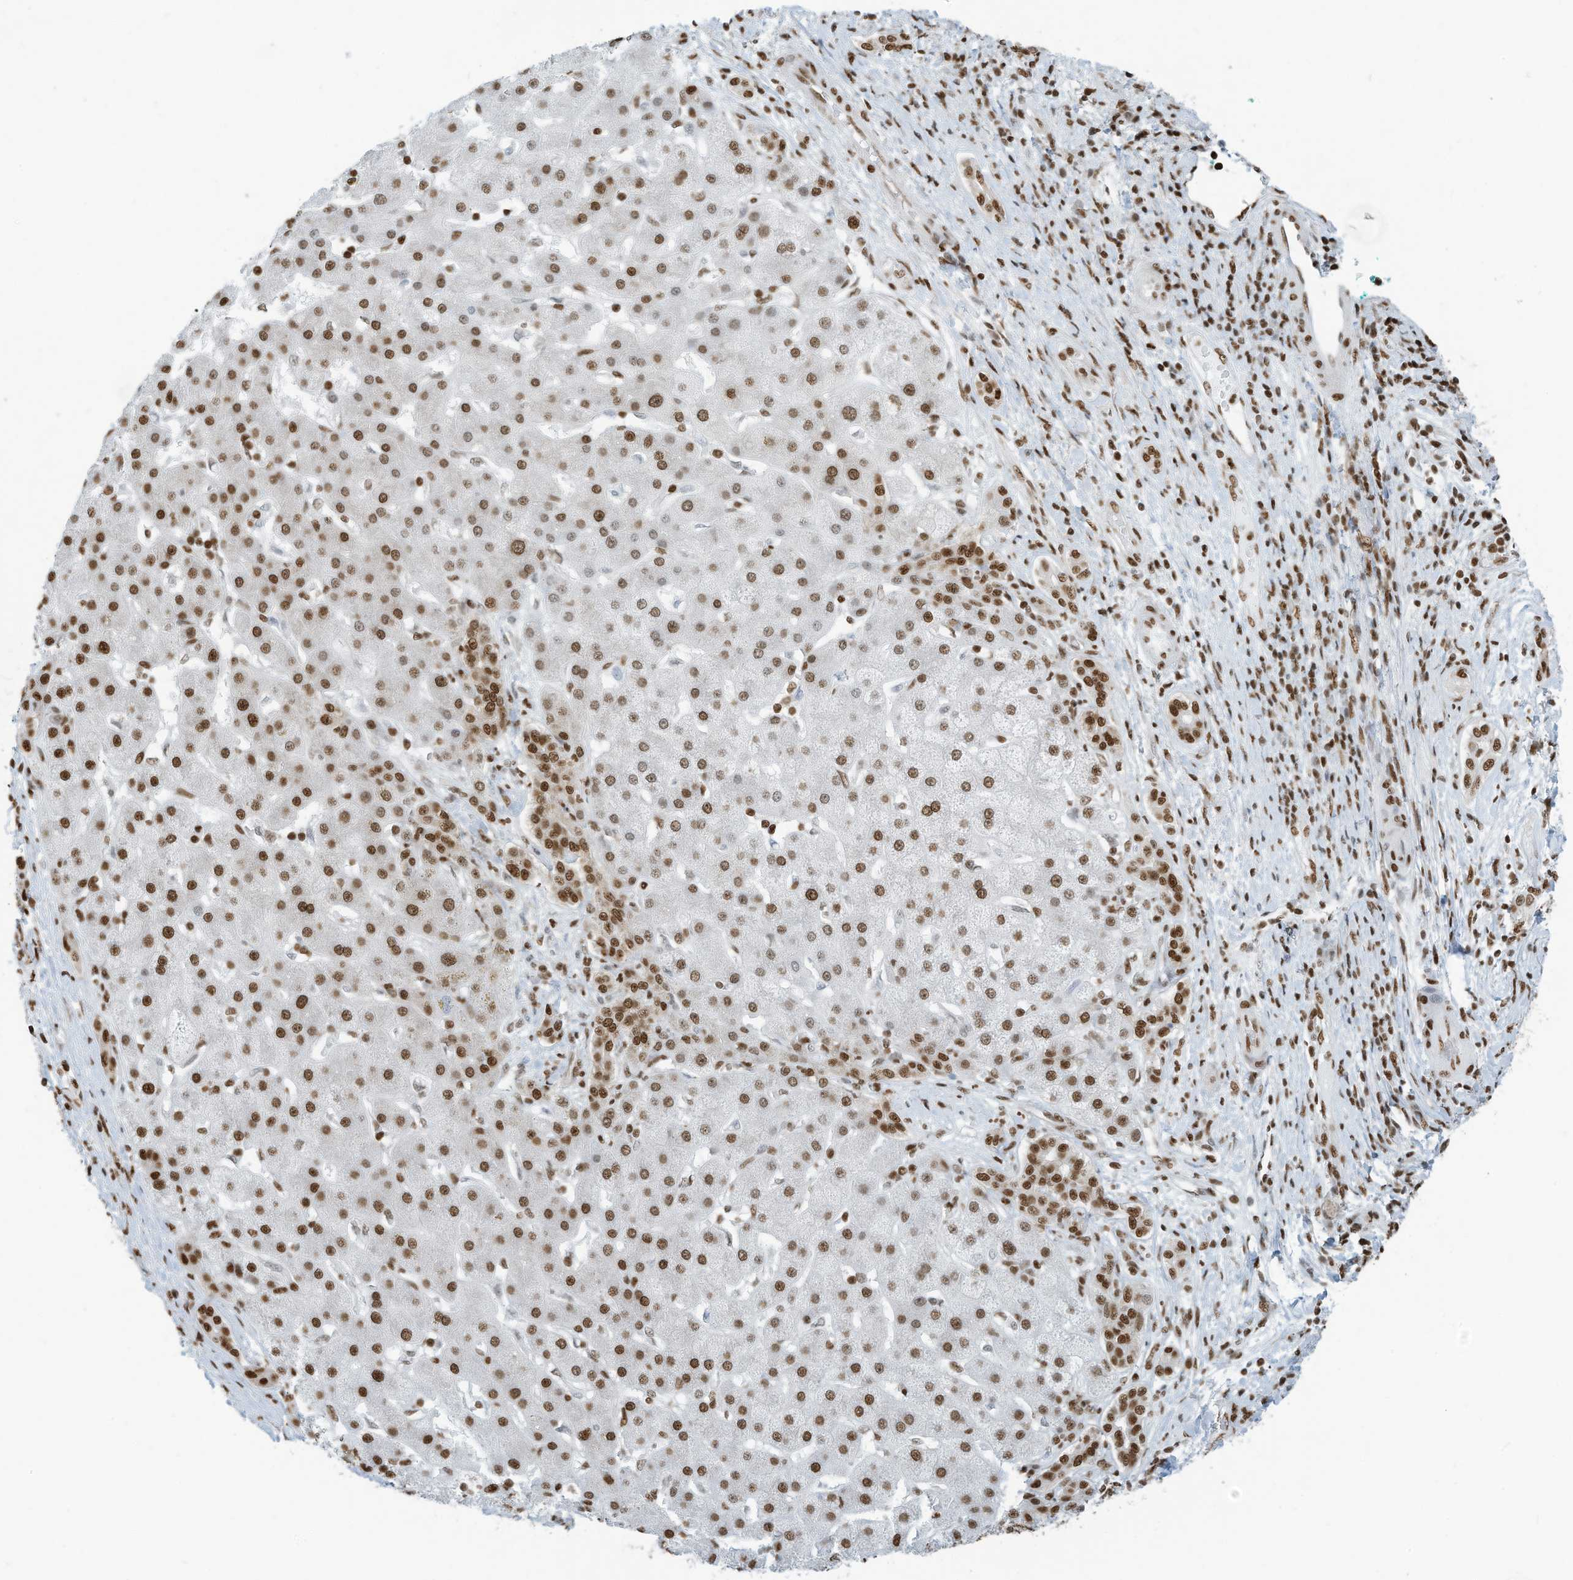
{"staining": {"intensity": "strong", "quantity": ">75%", "location": "nuclear"}, "tissue": "liver cancer", "cell_type": "Tumor cells", "image_type": "cancer", "snomed": [{"axis": "morphology", "description": "Carcinoma, Hepatocellular, NOS"}, {"axis": "topography", "description": "Liver"}], "caption": "A brown stain highlights strong nuclear positivity of a protein in liver hepatocellular carcinoma tumor cells.", "gene": "SARNP", "patient": {"sex": "male", "age": 65}}